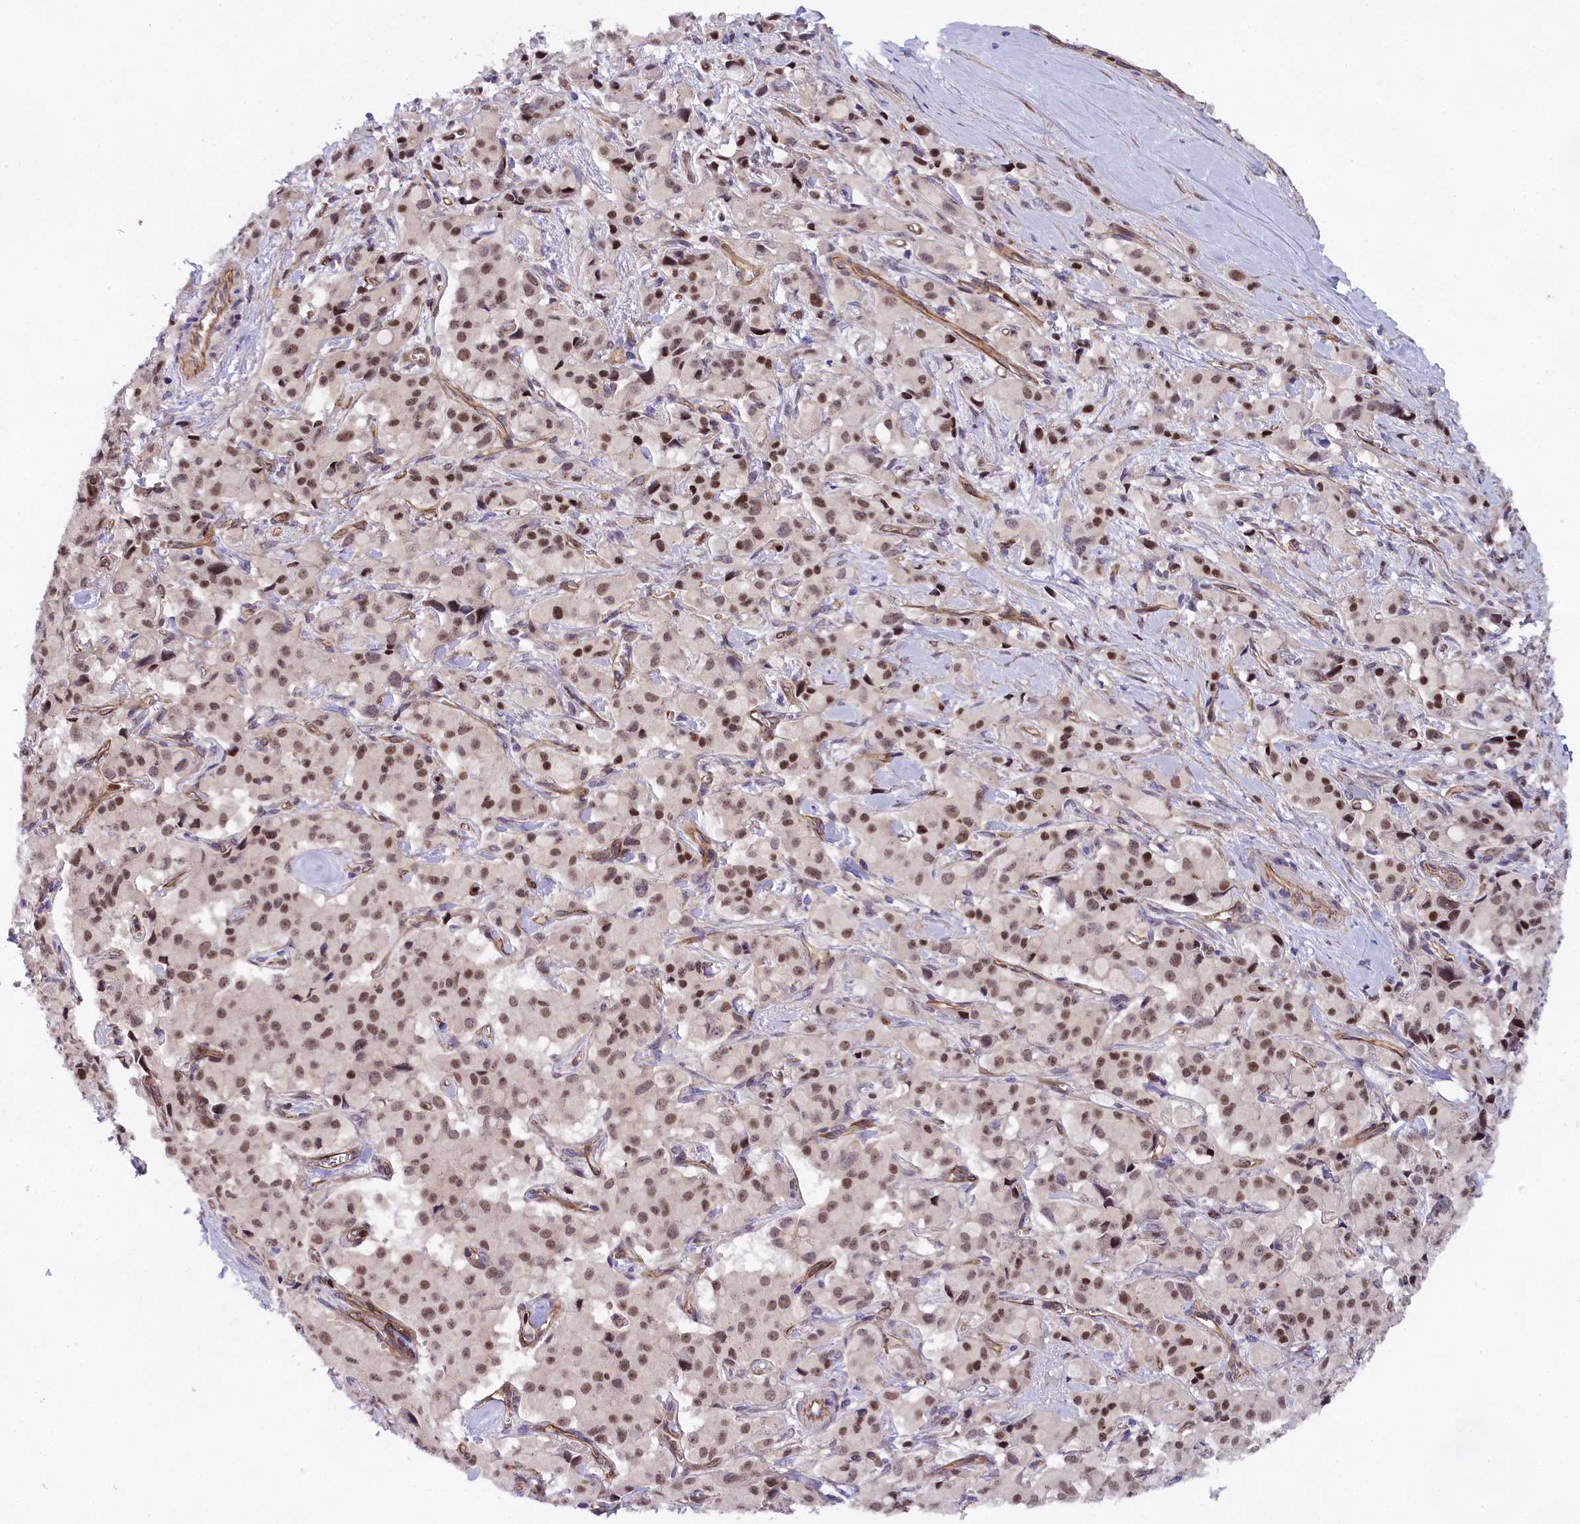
{"staining": {"intensity": "moderate", "quantity": ">75%", "location": "nuclear"}, "tissue": "pancreatic cancer", "cell_type": "Tumor cells", "image_type": "cancer", "snomed": [{"axis": "morphology", "description": "Adenocarcinoma, NOS"}, {"axis": "topography", "description": "Pancreas"}], "caption": "A micrograph showing moderate nuclear expression in approximately >75% of tumor cells in adenocarcinoma (pancreatic), as visualized by brown immunohistochemical staining.", "gene": "SP4", "patient": {"sex": "male", "age": 65}}